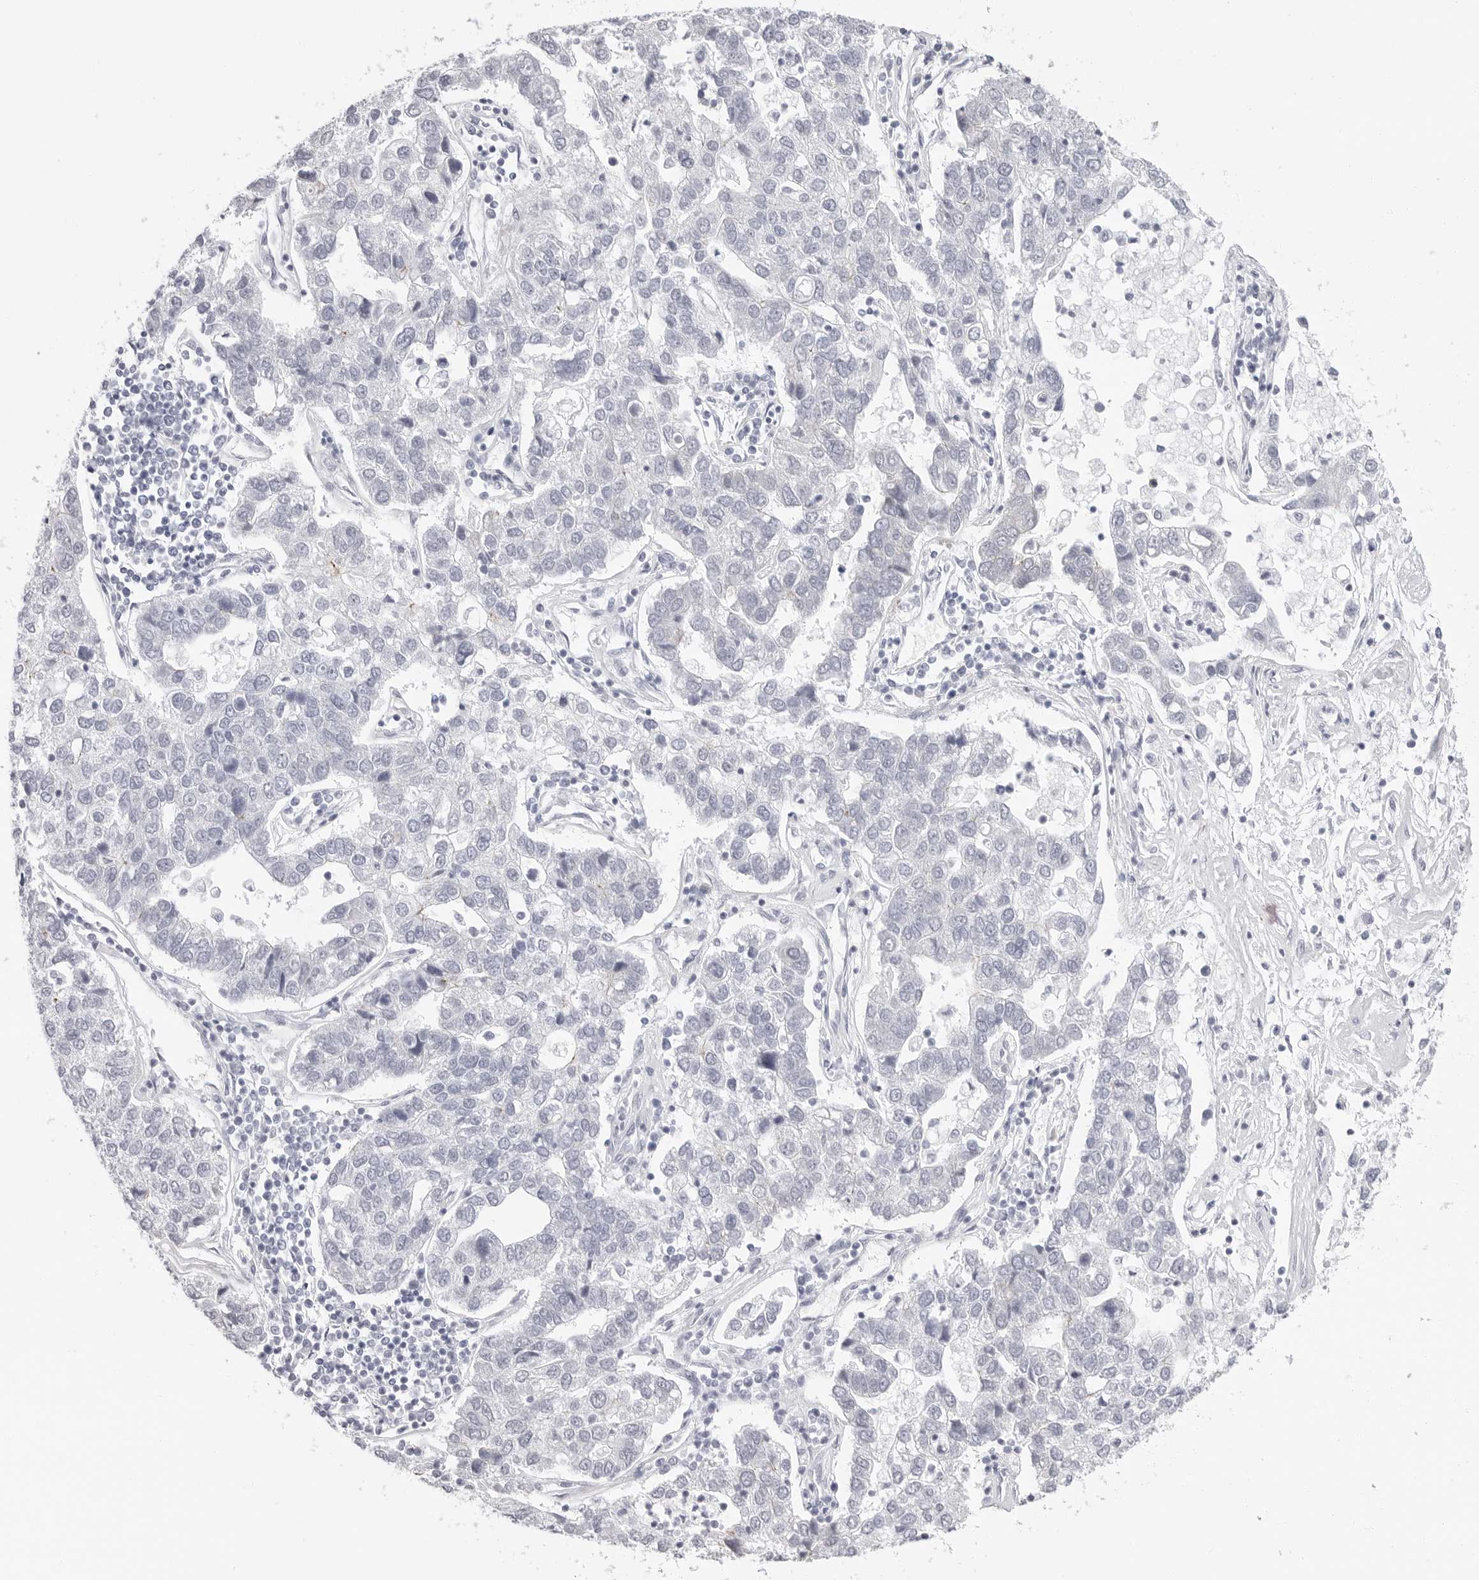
{"staining": {"intensity": "negative", "quantity": "none", "location": "none"}, "tissue": "pancreatic cancer", "cell_type": "Tumor cells", "image_type": "cancer", "snomed": [{"axis": "morphology", "description": "Adenocarcinoma, NOS"}, {"axis": "topography", "description": "Pancreas"}], "caption": "Tumor cells are negative for brown protein staining in pancreatic cancer.", "gene": "ERICH3", "patient": {"sex": "female", "age": 61}}